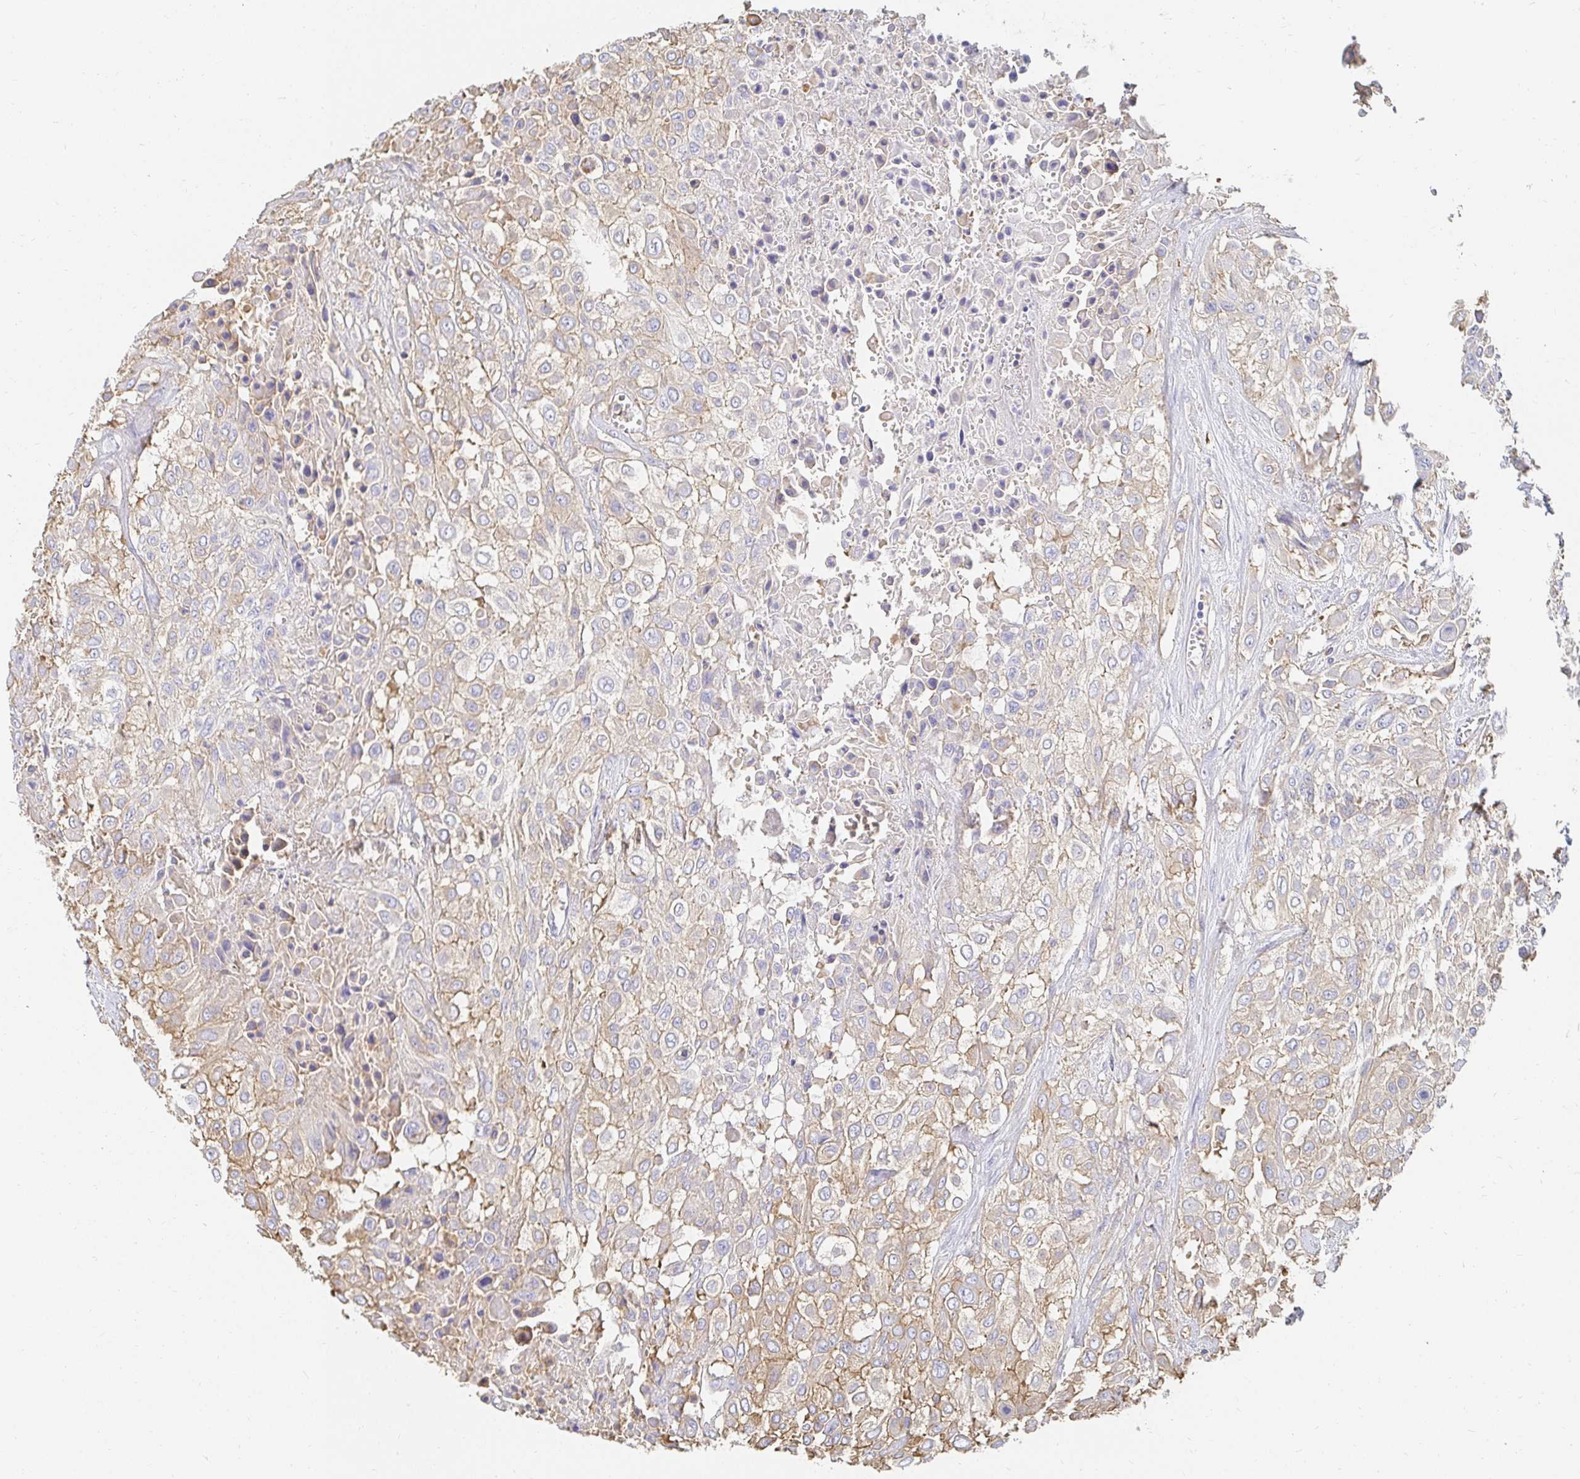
{"staining": {"intensity": "moderate", "quantity": "25%-75%", "location": "cytoplasmic/membranous"}, "tissue": "urothelial cancer", "cell_type": "Tumor cells", "image_type": "cancer", "snomed": [{"axis": "morphology", "description": "Urothelial carcinoma, High grade"}, {"axis": "topography", "description": "Urinary bladder"}], "caption": "Protein staining of urothelial cancer tissue shows moderate cytoplasmic/membranous positivity in about 25%-75% of tumor cells. (Stains: DAB in brown, nuclei in blue, Microscopy: brightfield microscopy at high magnification).", "gene": "TSPAN19", "patient": {"sex": "male", "age": 57}}